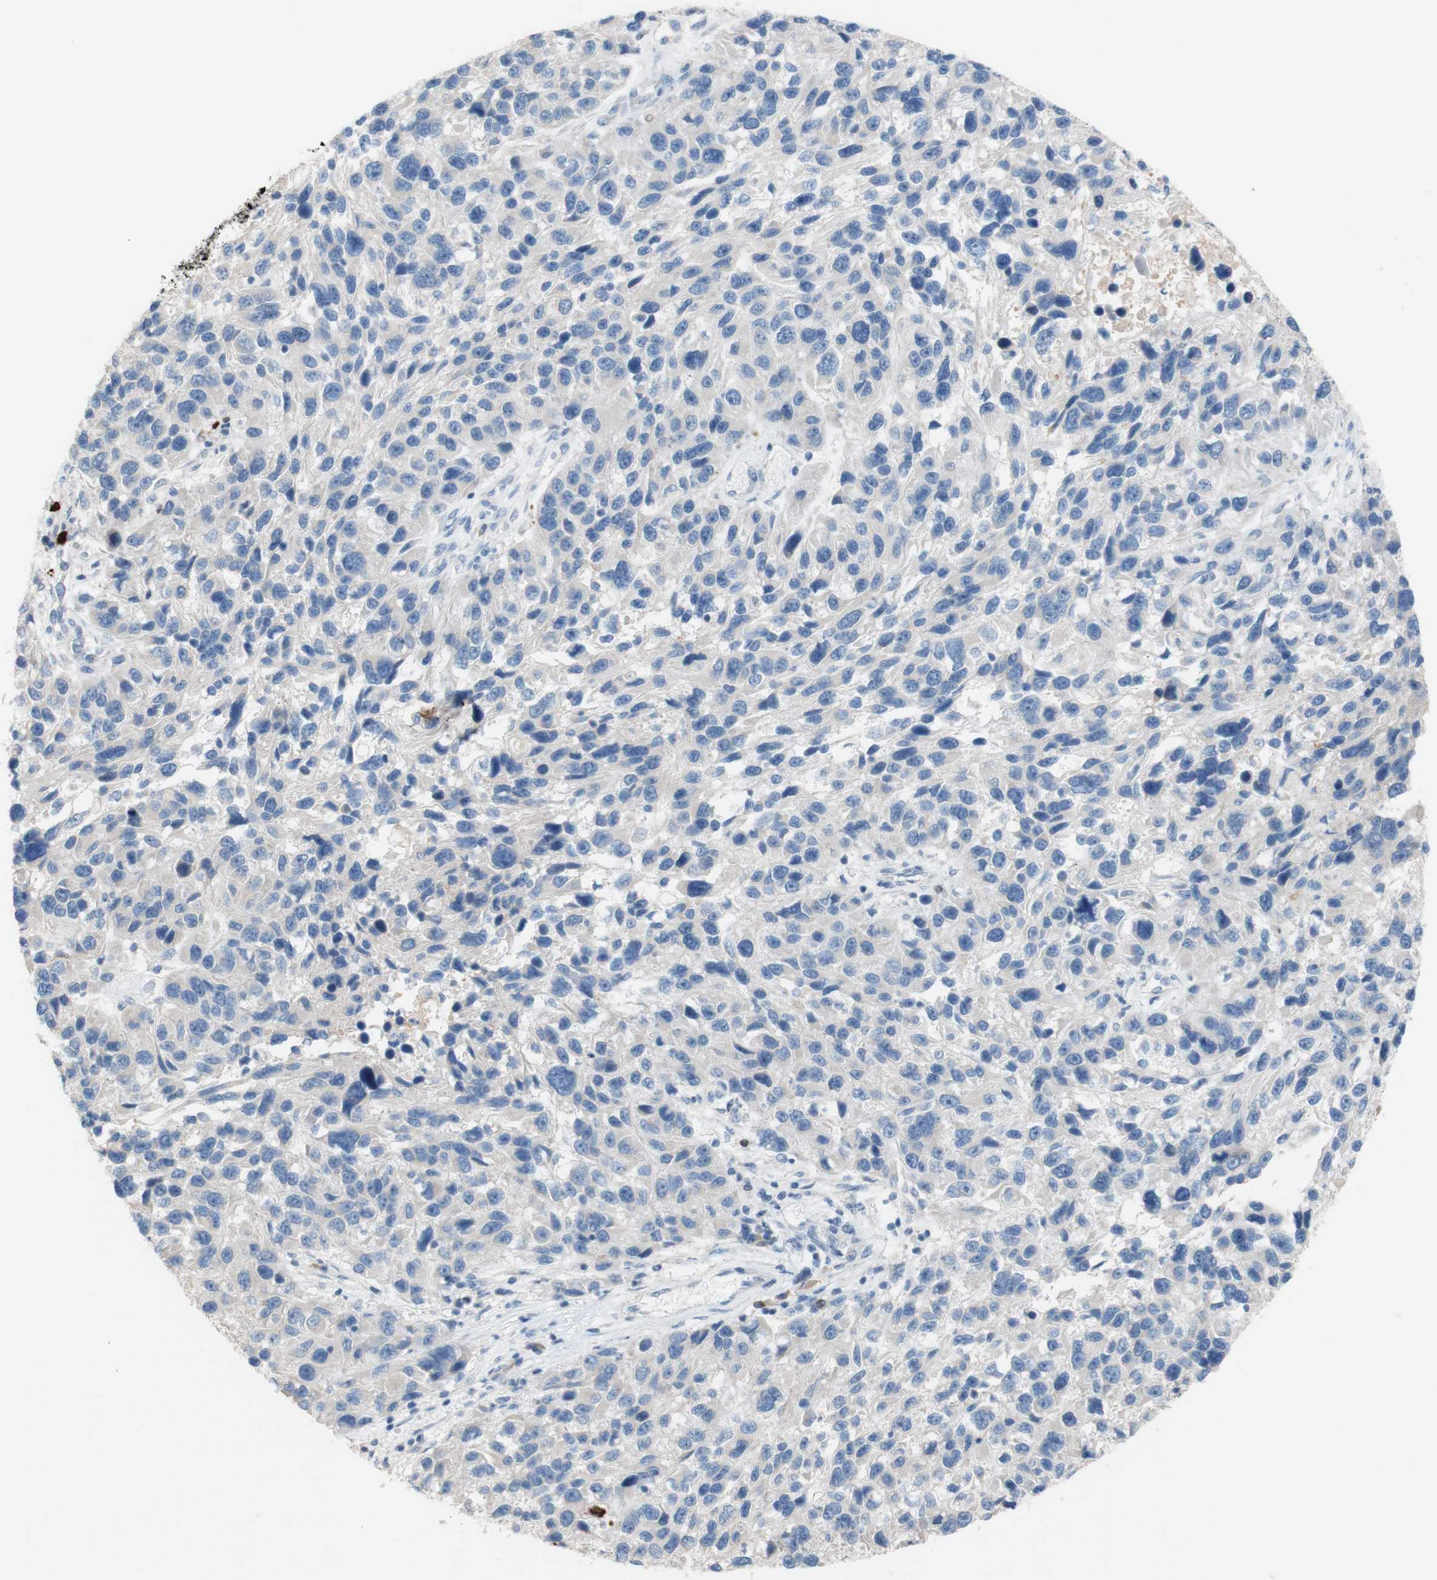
{"staining": {"intensity": "negative", "quantity": "none", "location": "none"}, "tissue": "melanoma", "cell_type": "Tumor cells", "image_type": "cancer", "snomed": [{"axis": "morphology", "description": "Malignant melanoma, NOS"}, {"axis": "topography", "description": "Skin"}], "caption": "Image shows no protein positivity in tumor cells of malignant melanoma tissue.", "gene": "PACSIN1", "patient": {"sex": "male", "age": 53}}